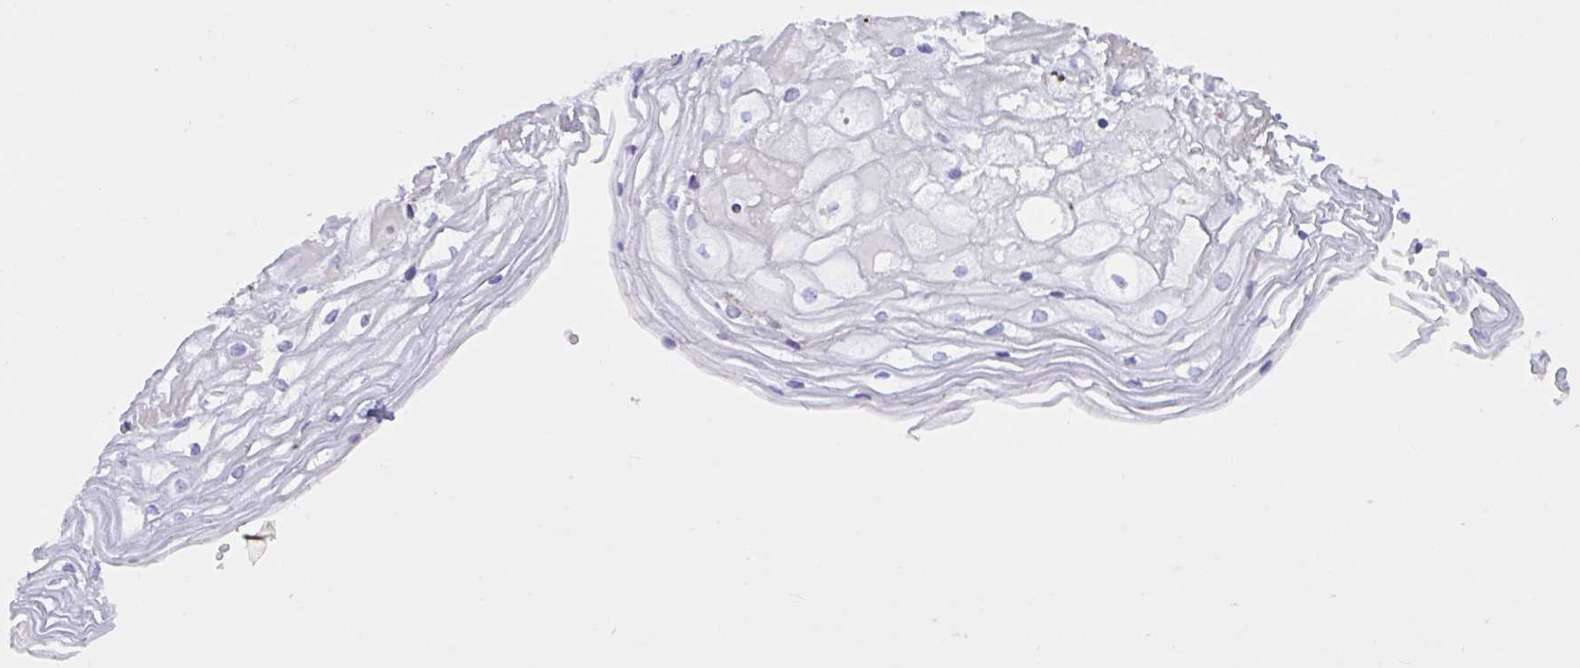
{"staining": {"intensity": "moderate", "quantity": ">75%", "location": "cytoplasmic/membranous"}, "tissue": "cervix", "cell_type": "Glandular cells", "image_type": "normal", "snomed": [{"axis": "morphology", "description": "Normal tissue, NOS"}, {"axis": "topography", "description": "Cervix"}], "caption": "A micrograph showing moderate cytoplasmic/membranous expression in approximately >75% of glandular cells in unremarkable cervix, as visualized by brown immunohistochemical staining.", "gene": "PEAK3", "patient": {"sex": "female", "age": 36}}